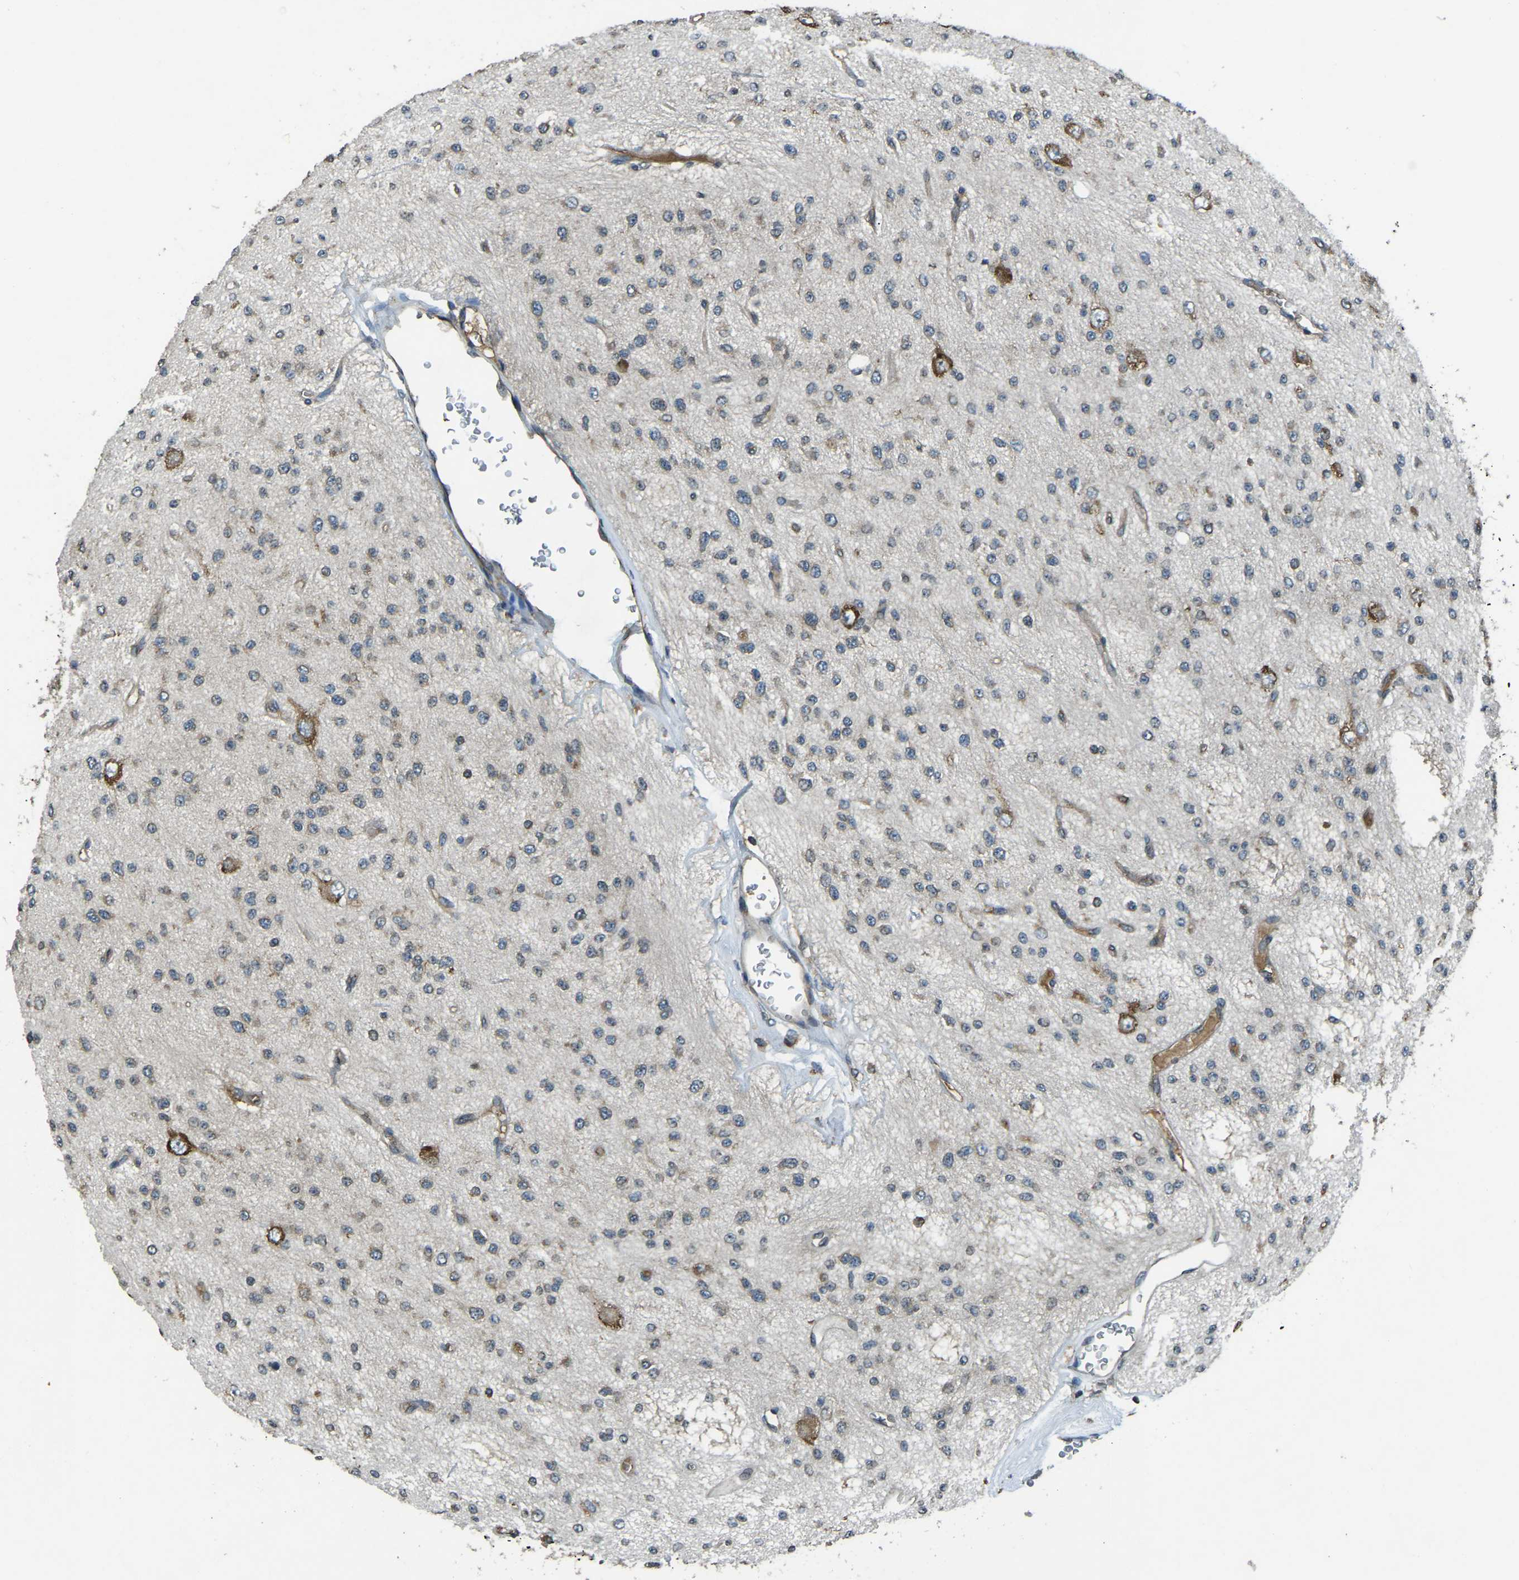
{"staining": {"intensity": "moderate", "quantity": "25%-75%", "location": "cytoplasmic/membranous"}, "tissue": "glioma", "cell_type": "Tumor cells", "image_type": "cancer", "snomed": [{"axis": "morphology", "description": "Glioma, malignant, Low grade"}, {"axis": "topography", "description": "Brain"}], "caption": "This micrograph exhibits glioma stained with IHC to label a protein in brown. The cytoplasmic/membranous of tumor cells show moderate positivity for the protein. Nuclei are counter-stained blue.", "gene": "AIMP1", "patient": {"sex": "male", "age": 38}}